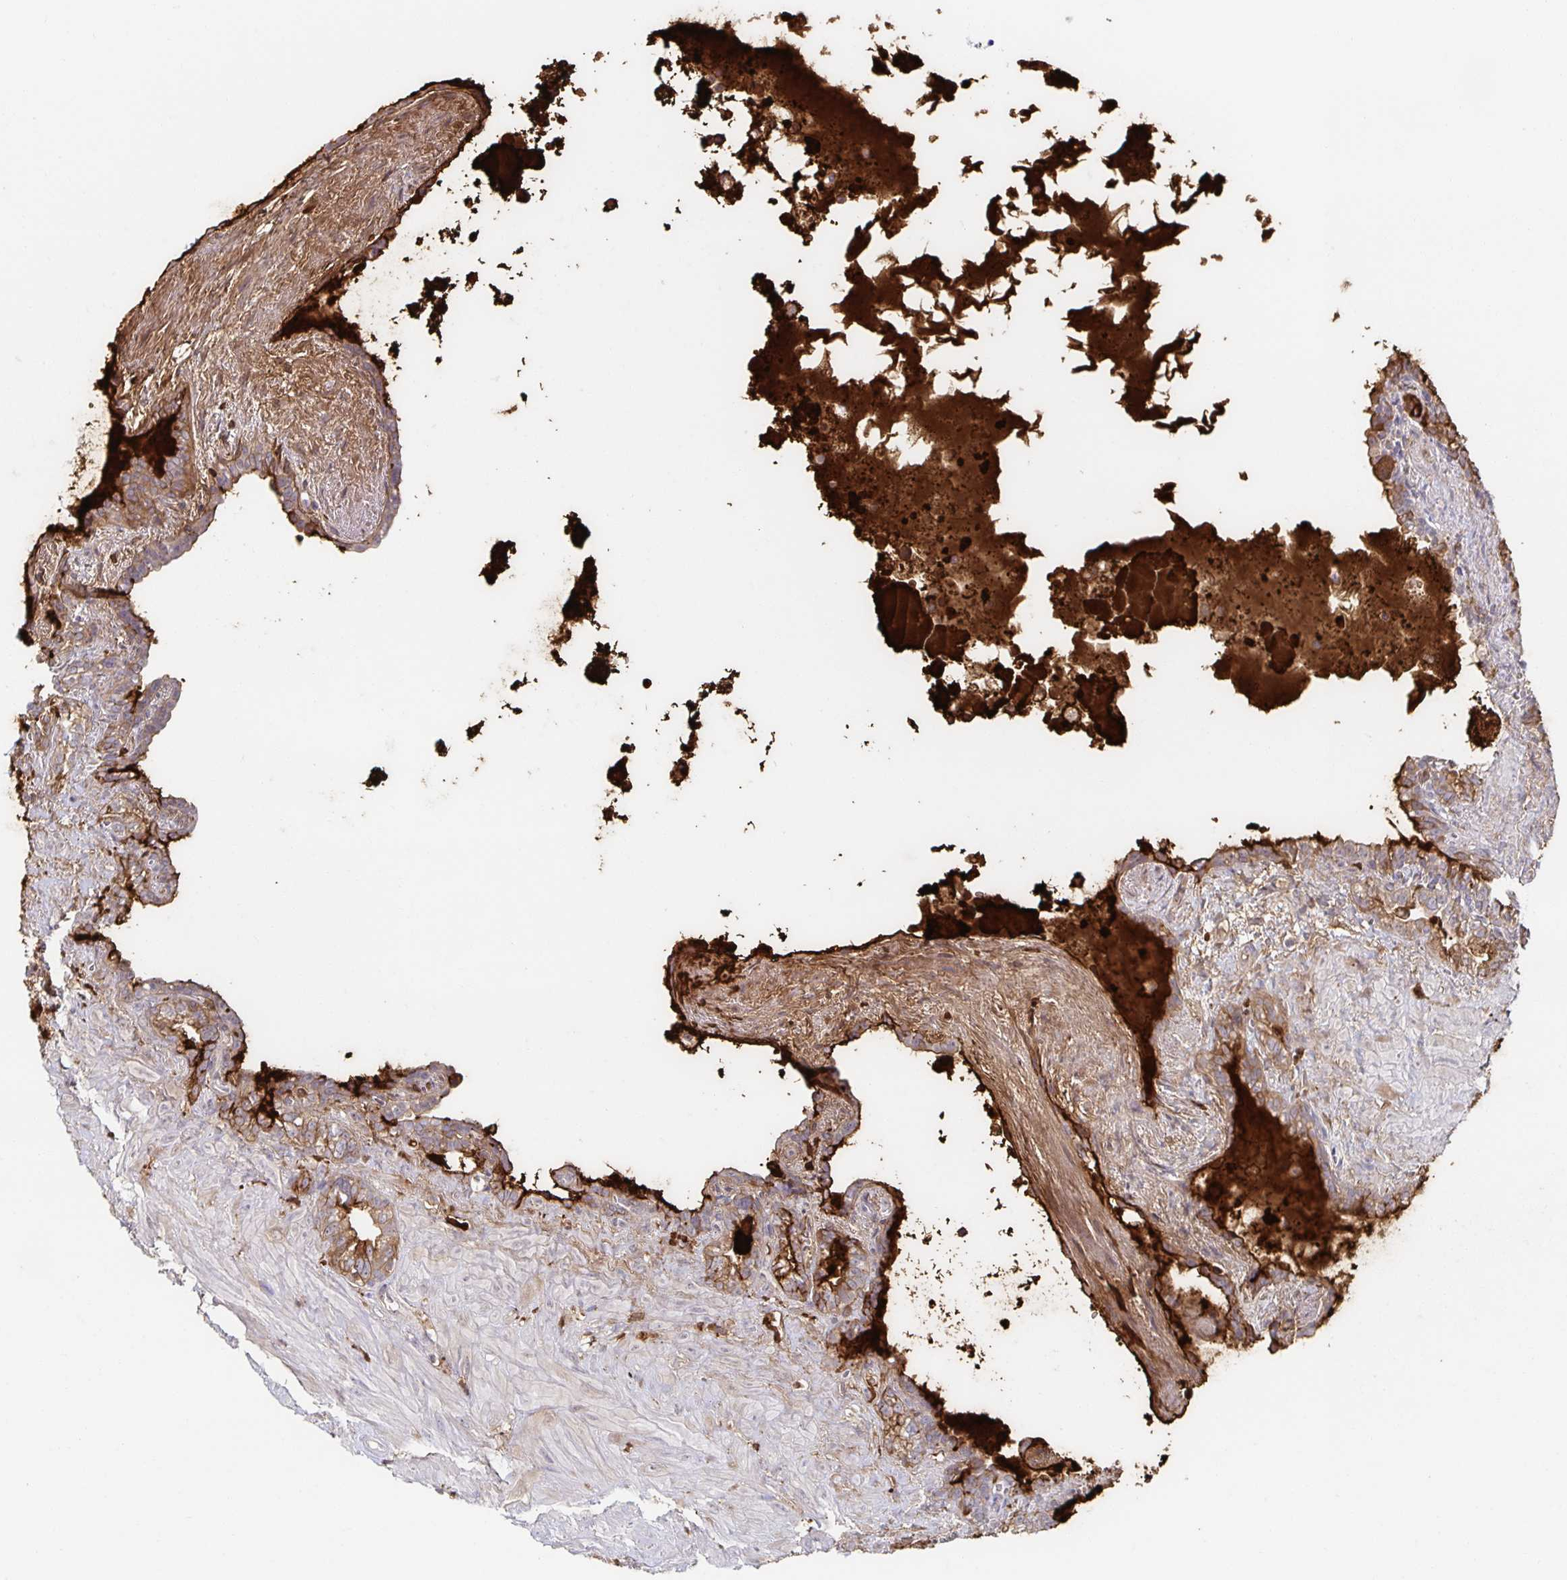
{"staining": {"intensity": "negative", "quantity": "none", "location": "none"}, "tissue": "seminal vesicle", "cell_type": "Glandular cells", "image_type": "normal", "snomed": [{"axis": "morphology", "description": "Normal tissue, NOS"}, {"axis": "topography", "description": "Seminal veicle"}], "caption": "The immunohistochemistry (IHC) image has no significant expression in glandular cells of seminal vesicle. The staining was performed using DAB to visualize the protein expression in brown, while the nuclei were stained in blue with hematoxylin (Magnification: 20x).", "gene": "BAD", "patient": {"sex": "male", "age": 76}}